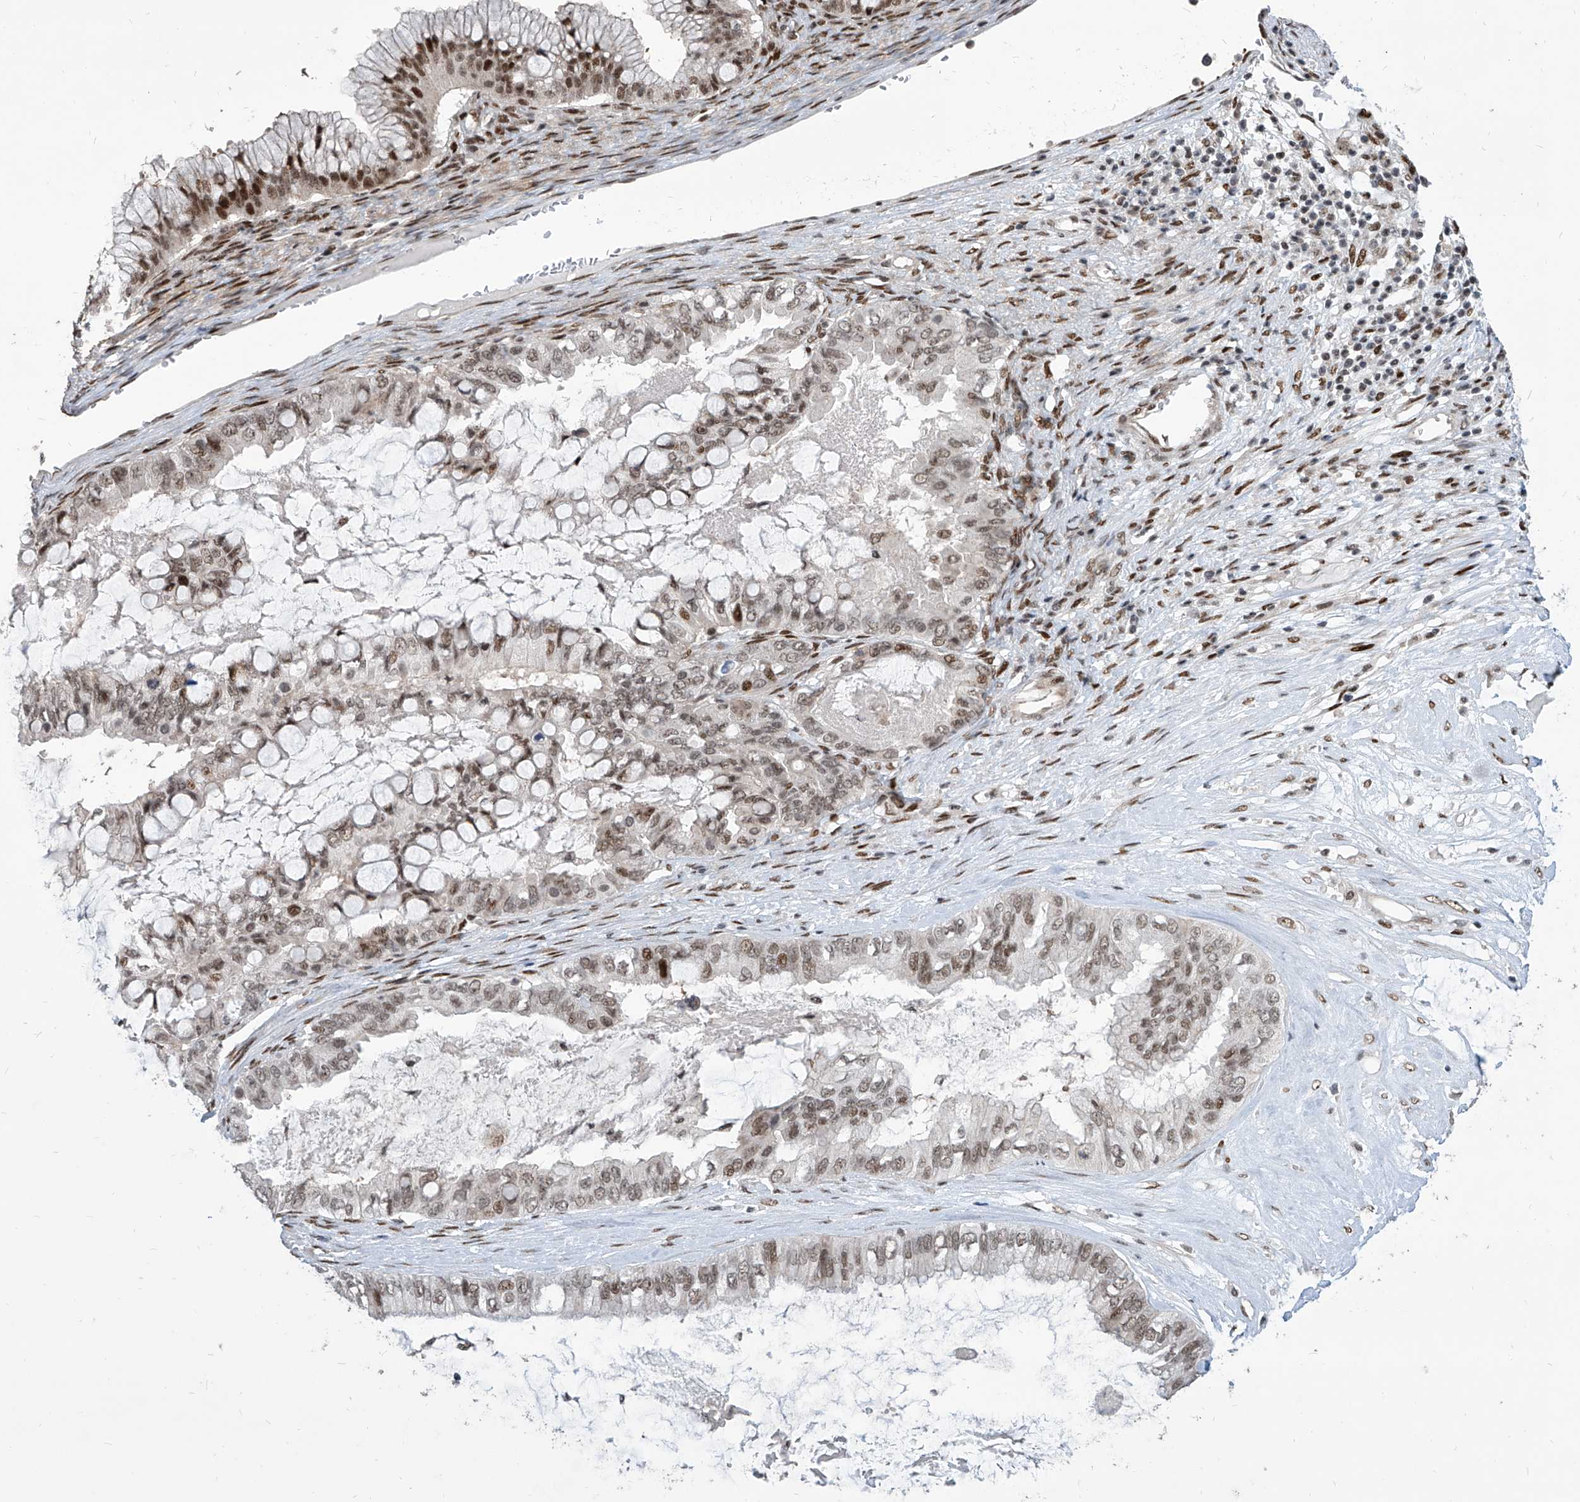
{"staining": {"intensity": "moderate", "quantity": ">75%", "location": "nuclear"}, "tissue": "ovarian cancer", "cell_type": "Tumor cells", "image_type": "cancer", "snomed": [{"axis": "morphology", "description": "Cystadenocarcinoma, mucinous, NOS"}, {"axis": "topography", "description": "Ovary"}], "caption": "This is a micrograph of IHC staining of ovarian cancer (mucinous cystadenocarcinoma), which shows moderate staining in the nuclear of tumor cells.", "gene": "IRF2", "patient": {"sex": "female", "age": 80}}